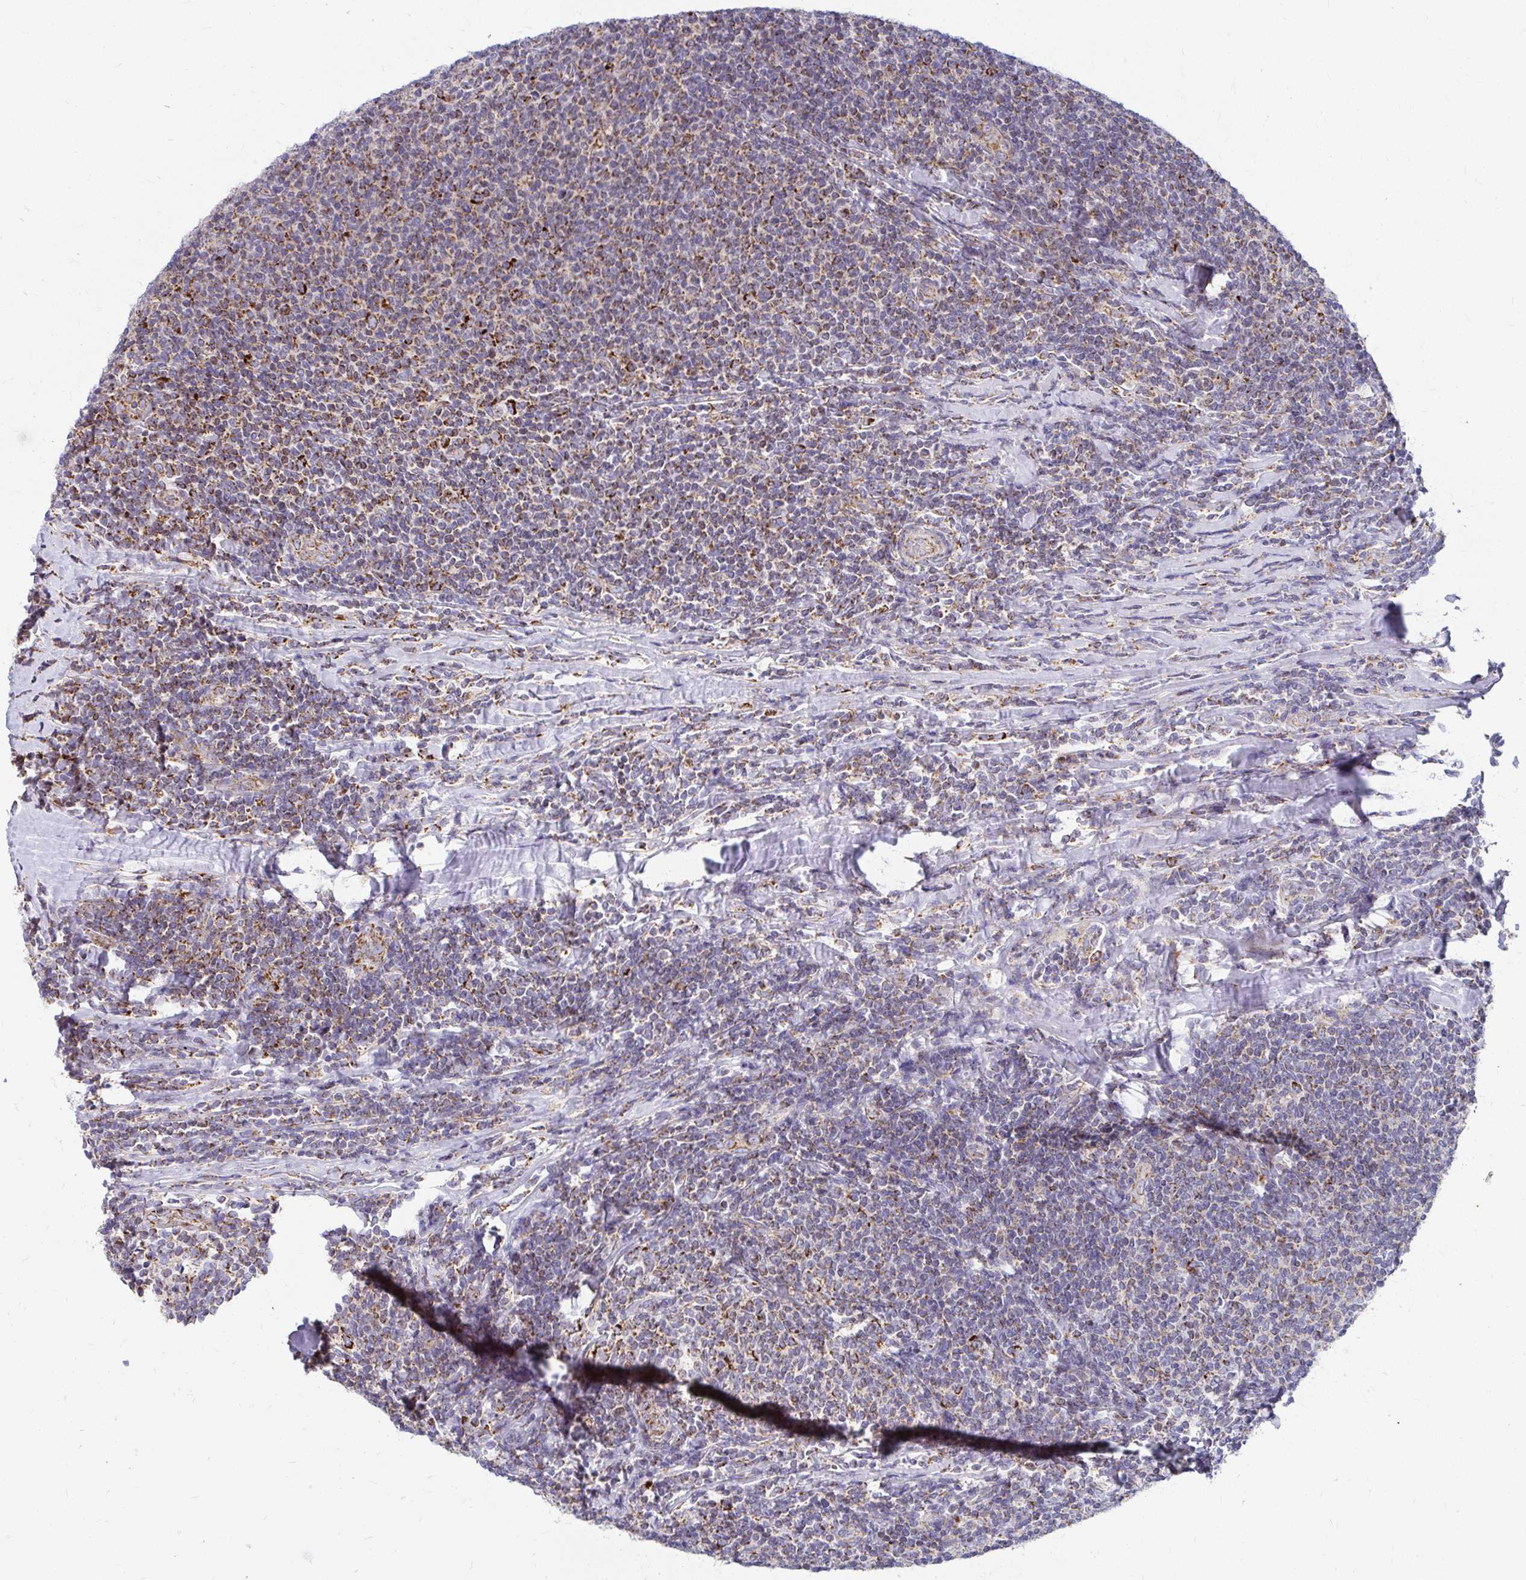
{"staining": {"intensity": "moderate", "quantity": ">75%", "location": "cytoplasmic/membranous"}, "tissue": "lymphoma", "cell_type": "Tumor cells", "image_type": "cancer", "snomed": [{"axis": "morphology", "description": "Malignant lymphoma, non-Hodgkin's type, Low grade"}, {"axis": "topography", "description": "Lymph node"}], "caption": "Lymphoma stained with a protein marker shows moderate staining in tumor cells.", "gene": "EXOC5", "patient": {"sex": "male", "age": 52}}